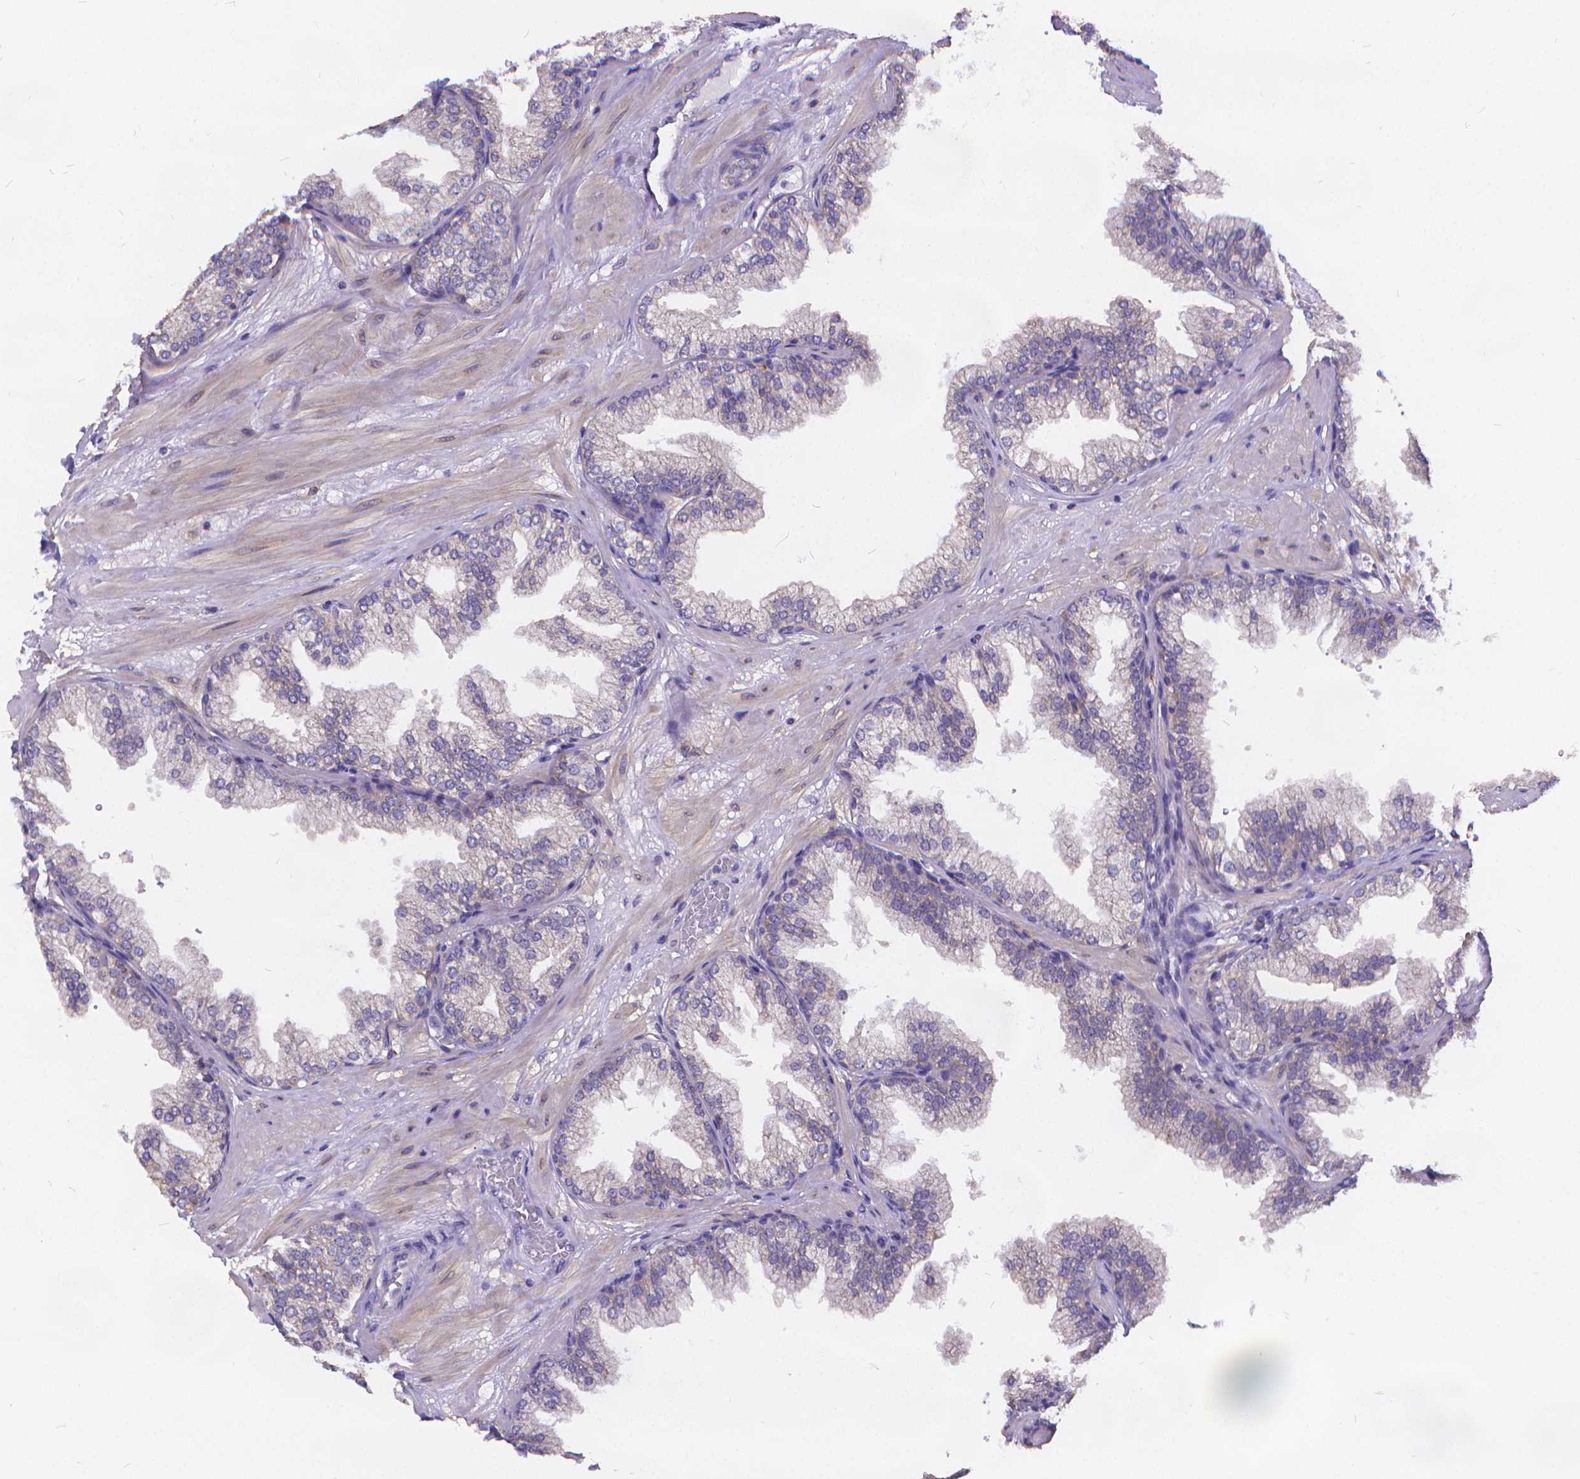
{"staining": {"intensity": "negative", "quantity": "none", "location": "none"}, "tissue": "prostate", "cell_type": "Glandular cells", "image_type": "normal", "snomed": [{"axis": "morphology", "description": "Normal tissue, NOS"}, {"axis": "topography", "description": "Prostate"}], "caption": "The photomicrograph displays no staining of glandular cells in unremarkable prostate.", "gene": "GLRB", "patient": {"sex": "male", "age": 37}}